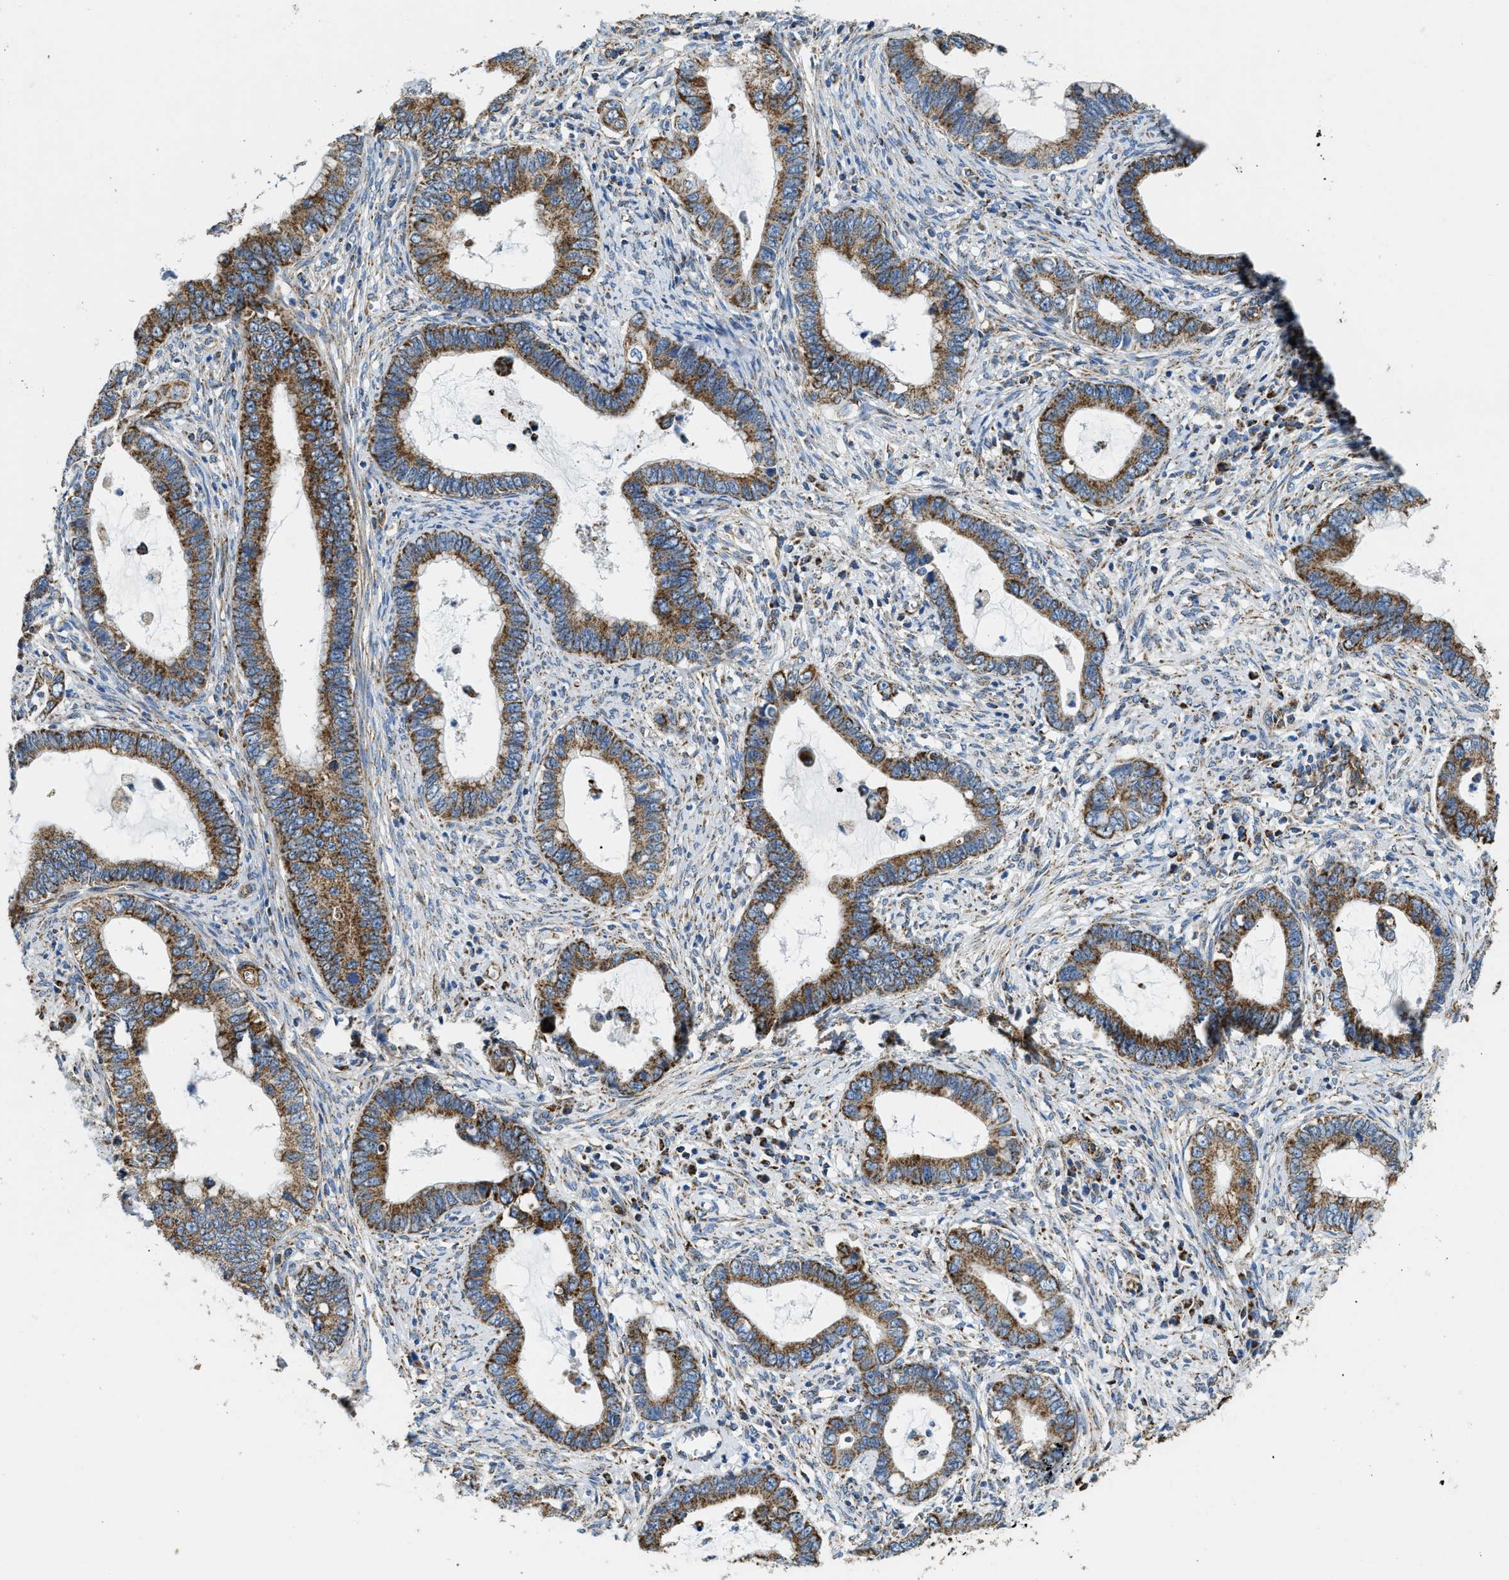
{"staining": {"intensity": "moderate", "quantity": ">75%", "location": "cytoplasmic/membranous"}, "tissue": "cervical cancer", "cell_type": "Tumor cells", "image_type": "cancer", "snomed": [{"axis": "morphology", "description": "Adenocarcinoma, NOS"}, {"axis": "topography", "description": "Cervix"}], "caption": "Moderate cytoplasmic/membranous expression for a protein is present in about >75% of tumor cells of adenocarcinoma (cervical) using immunohistochemistry (IHC).", "gene": "STK33", "patient": {"sex": "female", "age": 44}}